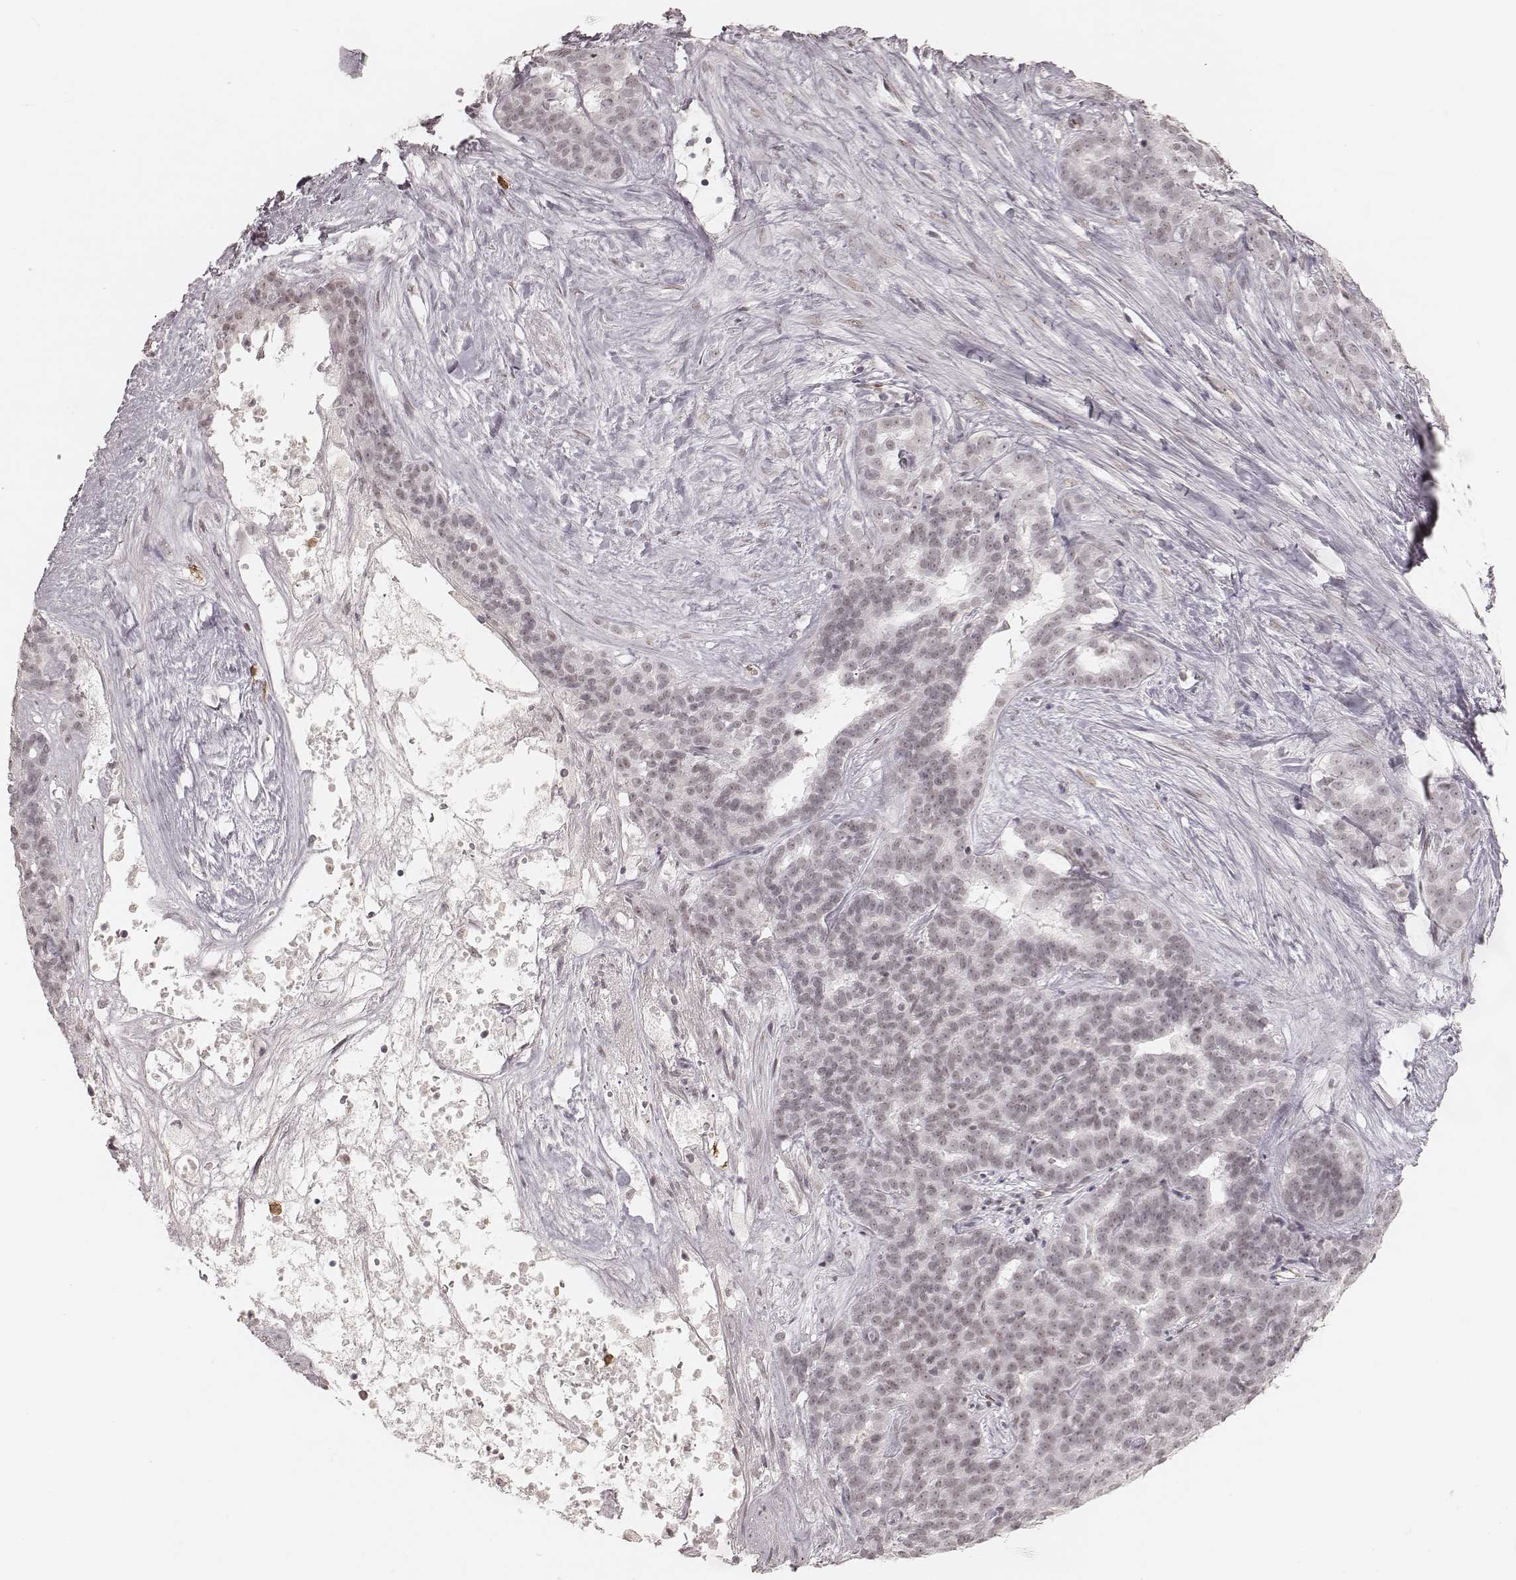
{"staining": {"intensity": "negative", "quantity": "none", "location": "none"}, "tissue": "liver cancer", "cell_type": "Tumor cells", "image_type": "cancer", "snomed": [{"axis": "morphology", "description": "Cholangiocarcinoma"}, {"axis": "topography", "description": "Liver"}], "caption": "Immunohistochemistry image of human liver cancer (cholangiocarcinoma) stained for a protein (brown), which displays no expression in tumor cells.", "gene": "KITLG", "patient": {"sex": "female", "age": 47}}